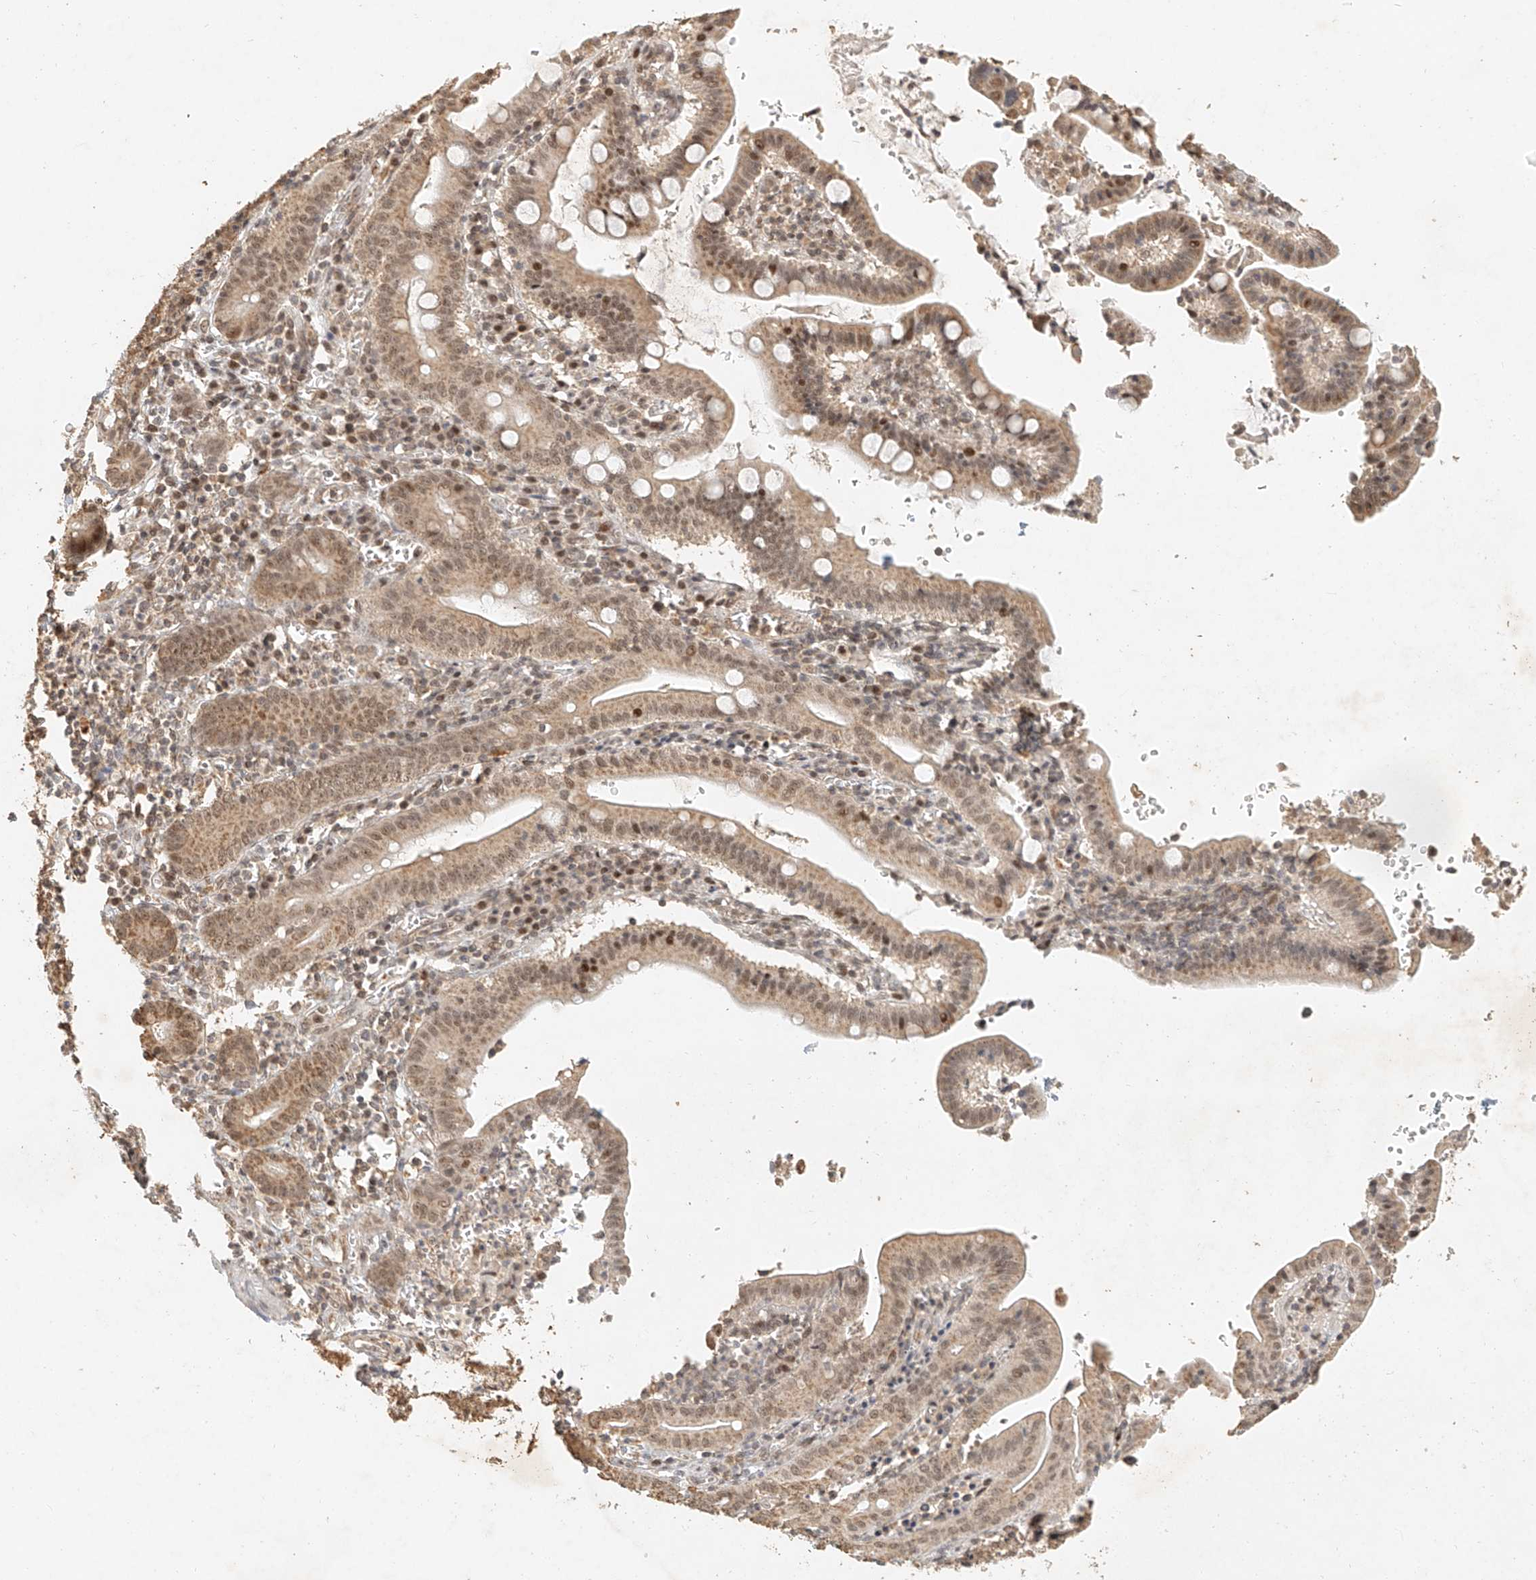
{"staining": {"intensity": "moderate", "quantity": ">75%", "location": "cytoplasmic/membranous,nuclear"}, "tissue": "pancreatic cancer", "cell_type": "Tumor cells", "image_type": "cancer", "snomed": [{"axis": "morphology", "description": "Adenocarcinoma, NOS"}, {"axis": "topography", "description": "Pancreas"}], "caption": "Immunohistochemical staining of adenocarcinoma (pancreatic) exhibits medium levels of moderate cytoplasmic/membranous and nuclear expression in approximately >75% of tumor cells.", "gene": "CXorf58", "patient": {"sex": "male", "age": 70}}